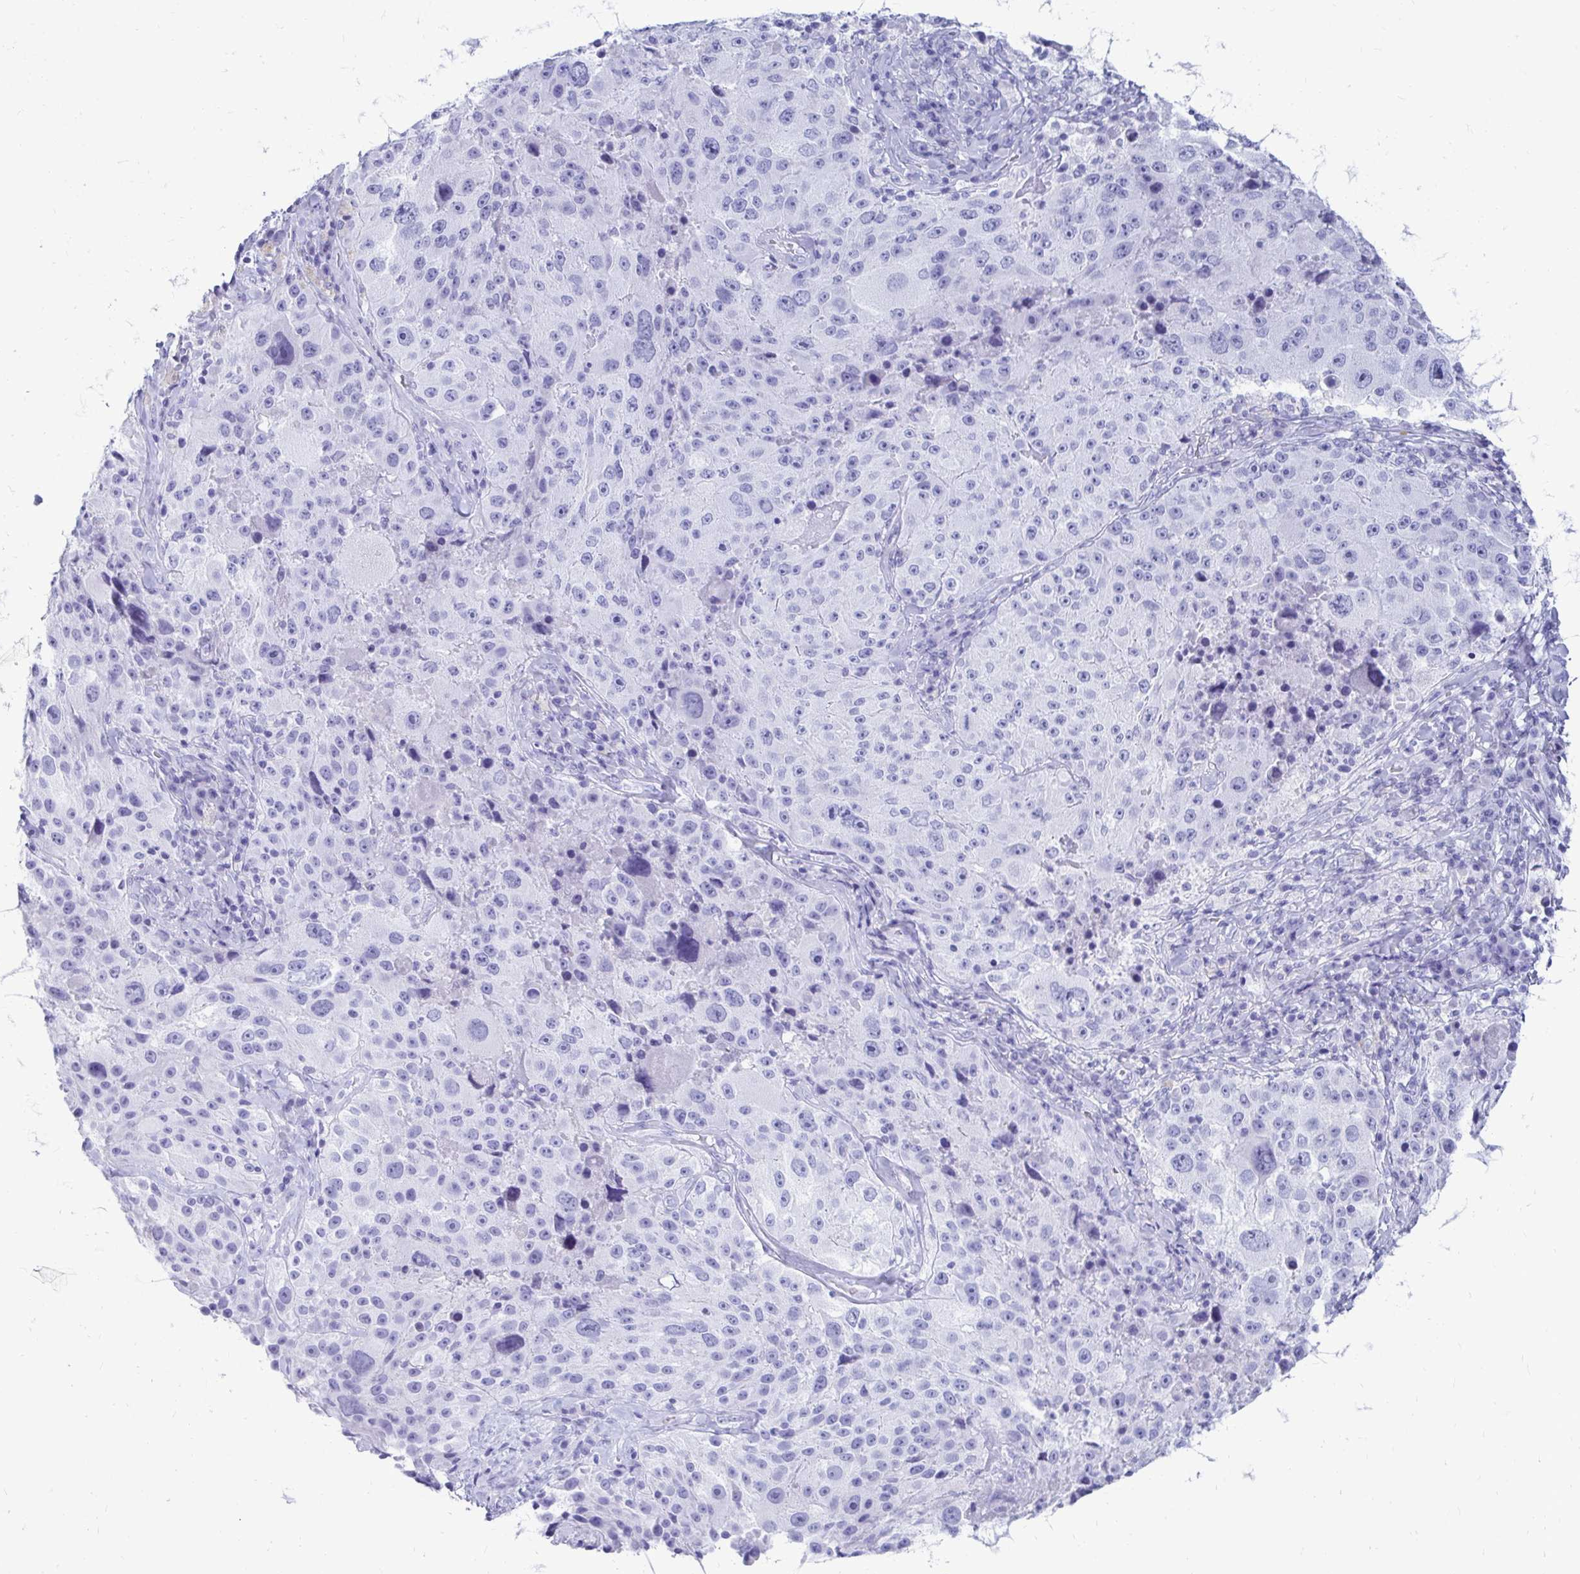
{"staining": {"intensity": "negative", "quantity": "none", "location": "none"}, "tissue": "melanoma", "cell_type": "Tumor cells", "image_type": "cancer", "snomed": [{"axis": "morphology", "description": "Malignant melanoma, Metastatic site"}, {"axis": "topography", "description": "Lymph node"}], "caption": "Malignant melanoma (metastatic site) was stained to show a protein in brown. There is no significant staining in tumor cells.", "gene": "OR10R2", "patient": {"sex": "male", "age": 62}}